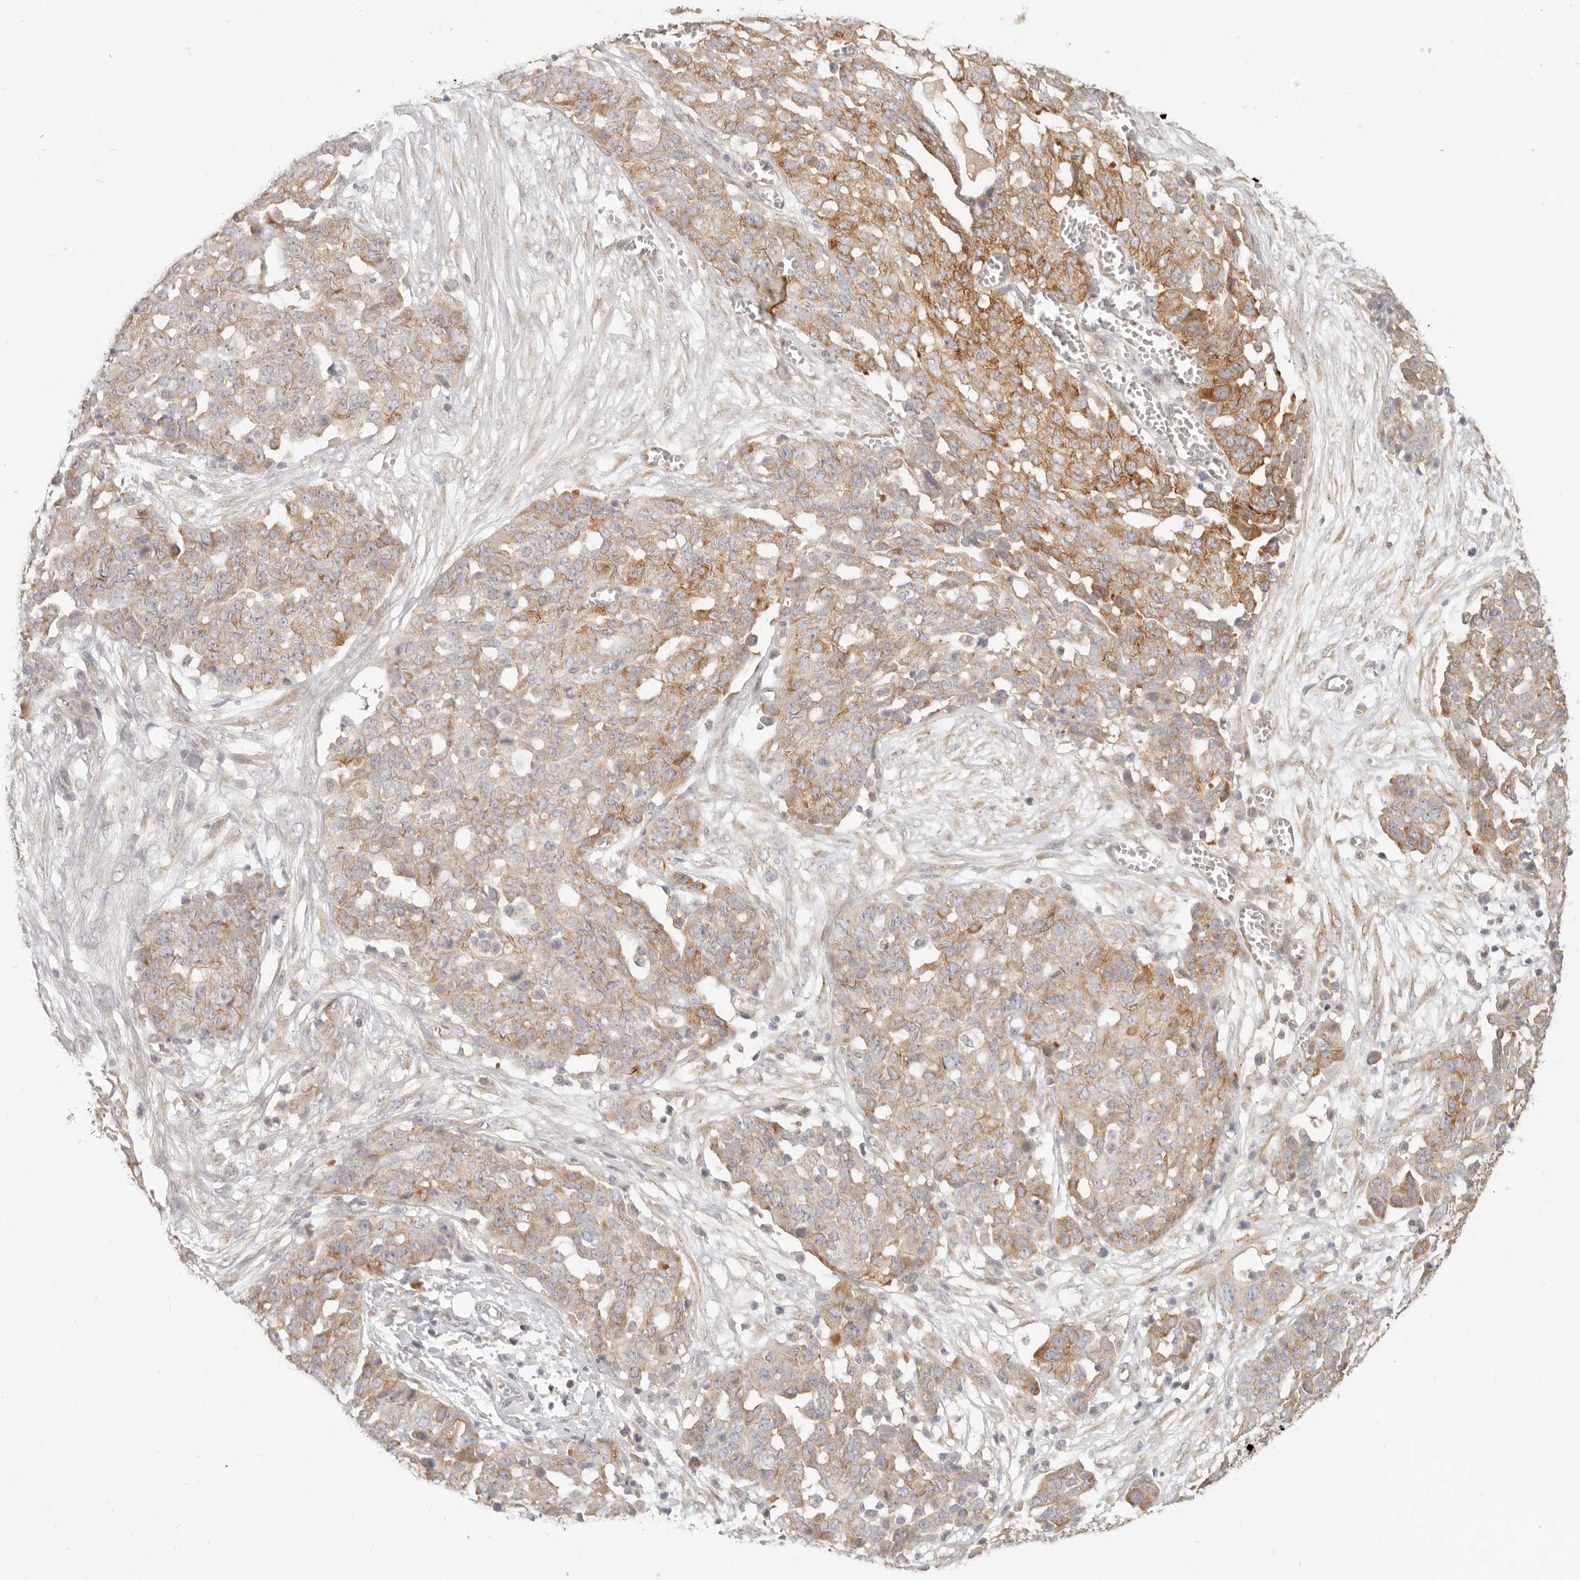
{"staining": {"intensity": "moderate", "quantity": ">75%", "location": "cytoplasmic/membranous"}, "tissue": "ovarian cancer", "cell_type": "Tumor cells", "image_type": "cancer", "snomed": [{"axis": "morphology", "description": "Cystadenocarcinoma, serous, NOS"}, {"axis": "topography", "description": "Soft tissue"}, {"axis": "topography", "description": "Ovary"}], "caption": "The micrograph shows immunohistochemical staining of ovarian cancer (serous cystadenocarcinoma). There is moderate cytoplasmic/membranous staining is seen in approximately >75% of tumor cells.", "gene": "PABPC4", "patient": {"sex": "female", "age": 57}}